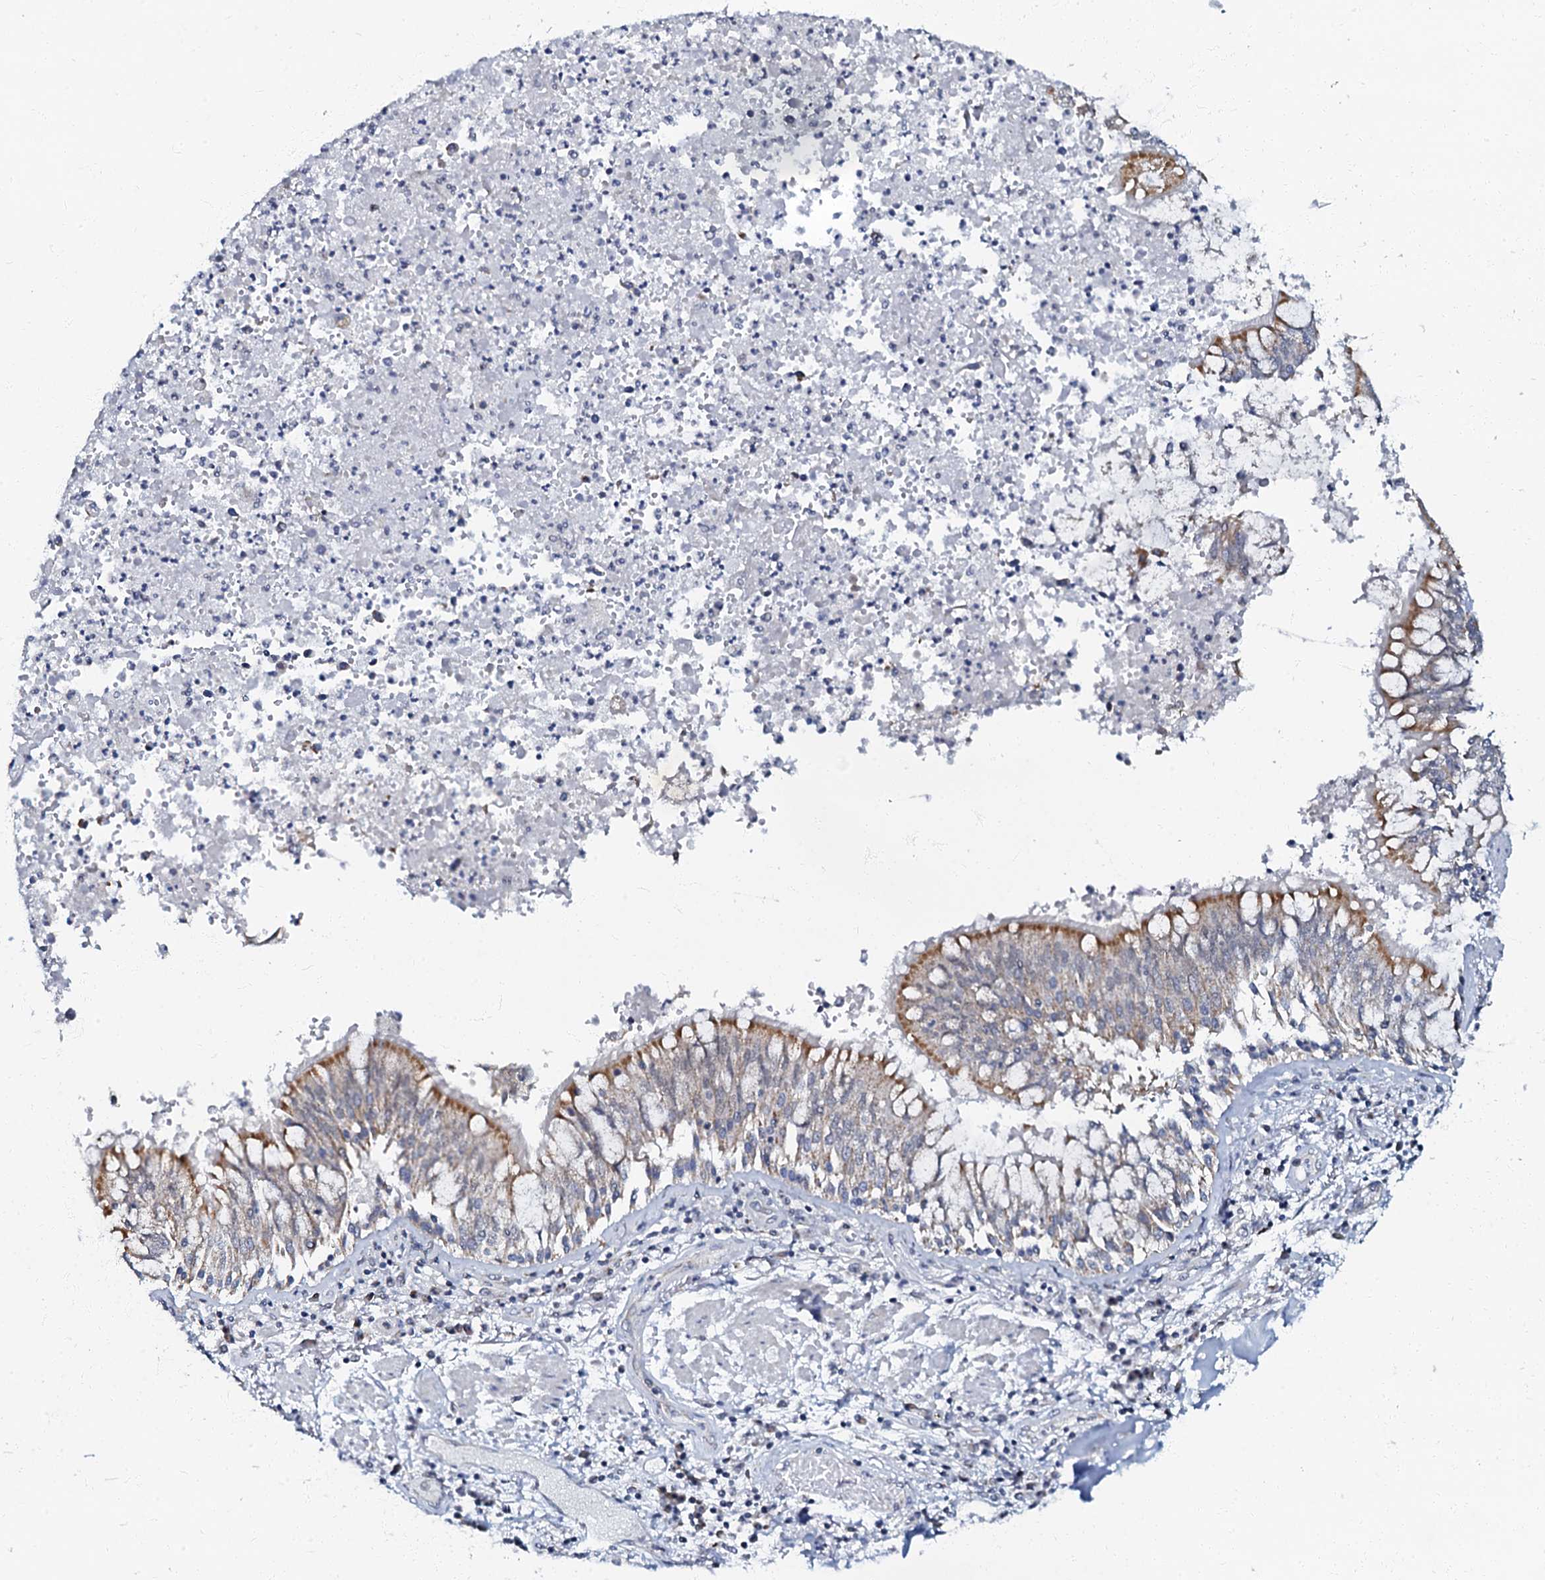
{"staining": {"intensity": "strong", "quantity": "<25%", "location": "cytoplasmic/membranous"}, "tissue": "adipose tissue", "cell_type": "Adipocytes", "image_type": "normal", "snomed": [{"axis": "morphology", "description": "Normal tissue, NOS"}, {"axis": "topography", "description": "Cartilage tissue"}, {"axis": "topography", "description": "Bronchus"}, {"axis": "topography", "description": "Lung"}, {"axis": "topography", "description": "Peripheral nerve tissue"}], "caption": "Adipose tissue stained with immunohistochemistry (IHC) exhibits strong cytoplasmic/membranous positivity in about <25% of adipocytes. The staining is performed using DAB brown chromogen to label protein expression. The nuclei are counter-stained blue using hematoxylin.", "gene": "MRPL51", "patient": {"sex": "female", "age": 49}}